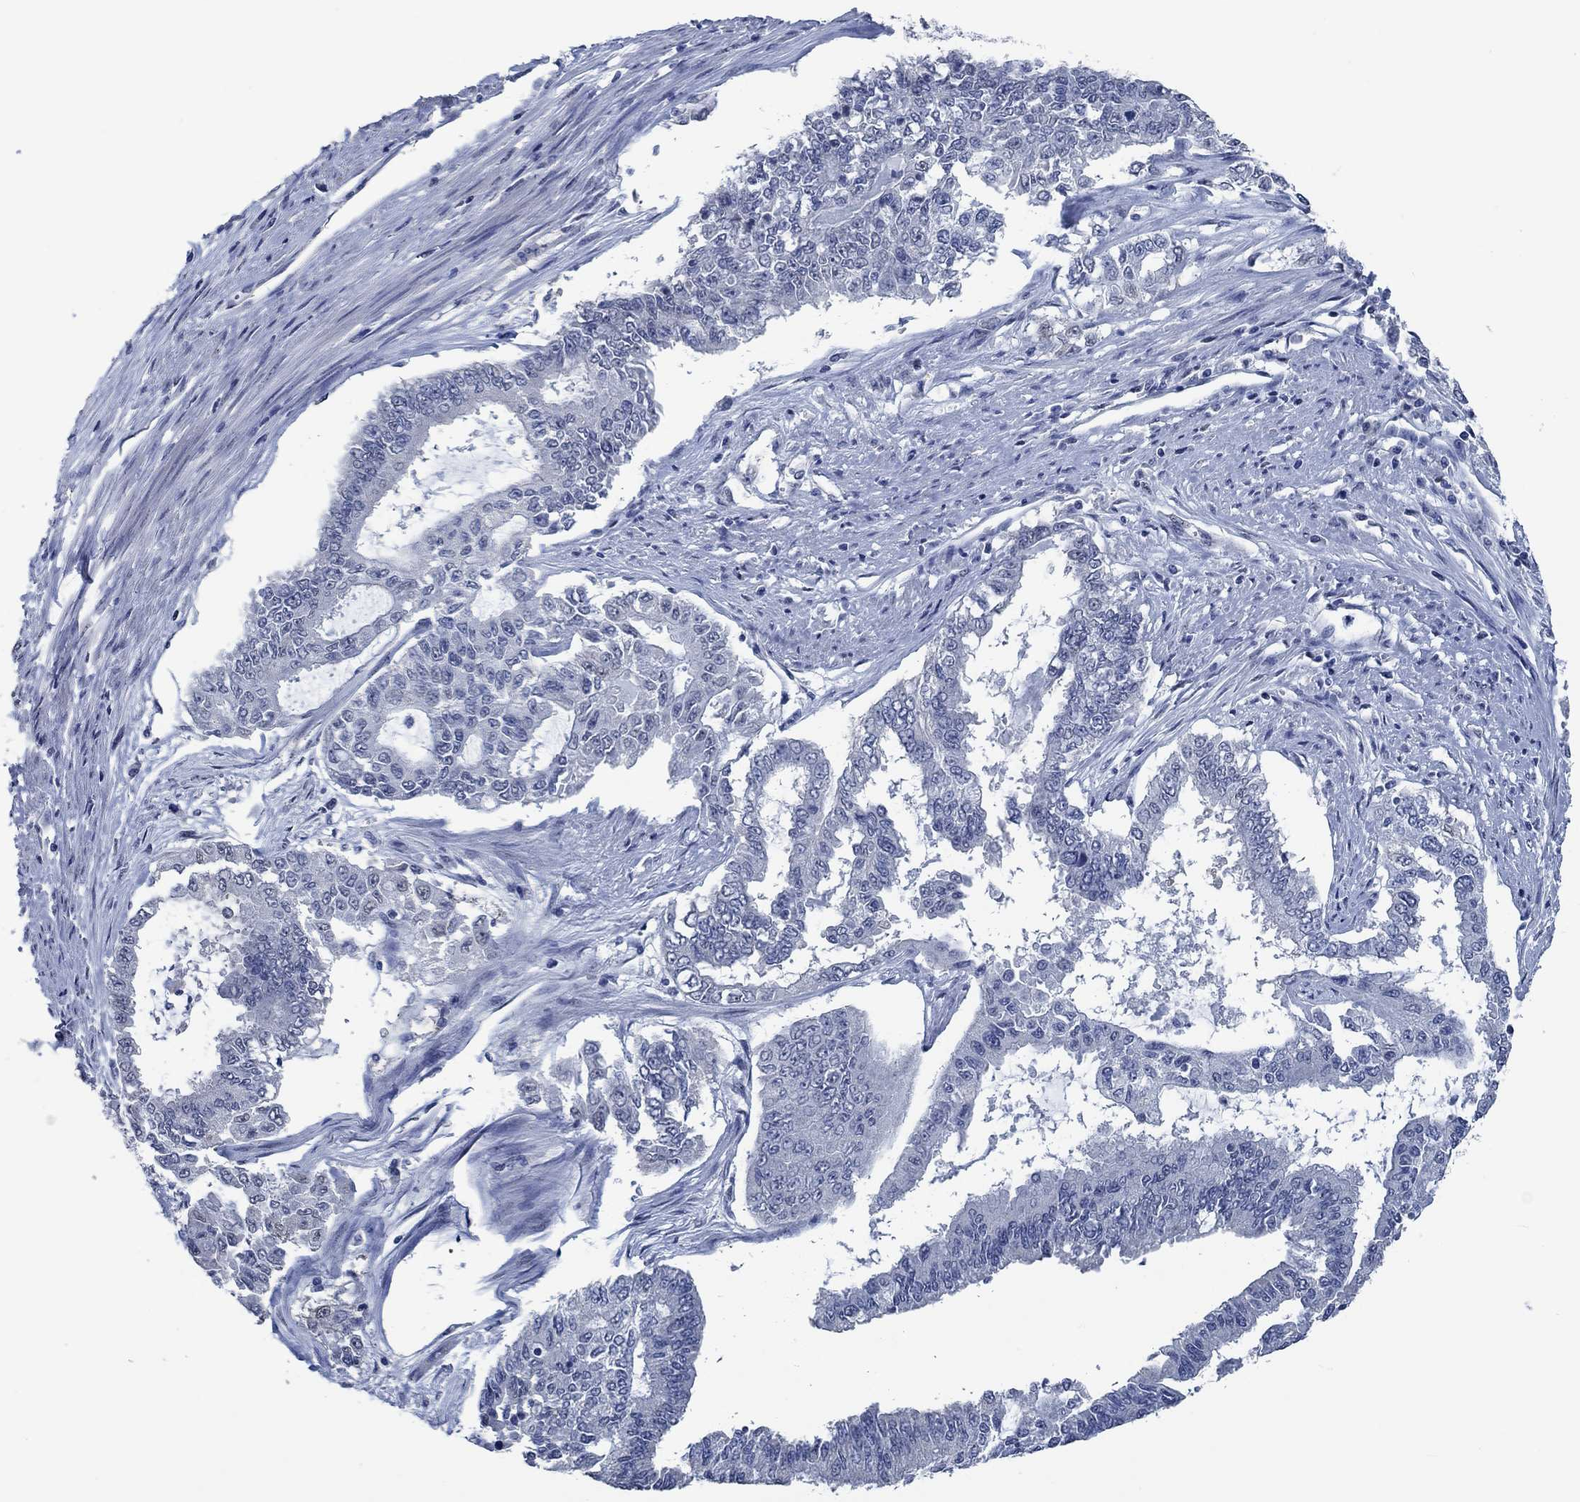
{"staining": {"intensity": "negative", "quantity": "none", "location": "none"}, "tissue": "endometrial cancer", "cell_type": "Tumor cells", "image_type": "cancer", "snomed": [{"axis": "morphology", "description": "Adenocarcinoma, NOS"}, {"axis": "topography", "description": "Uterus"}], "caption": "A micrograph of human adenocarcinoma (endometrial) is negative for staining in tumor cells.", "gene": "OBSCN", "patient": {"sex": "female", "age": 59}}